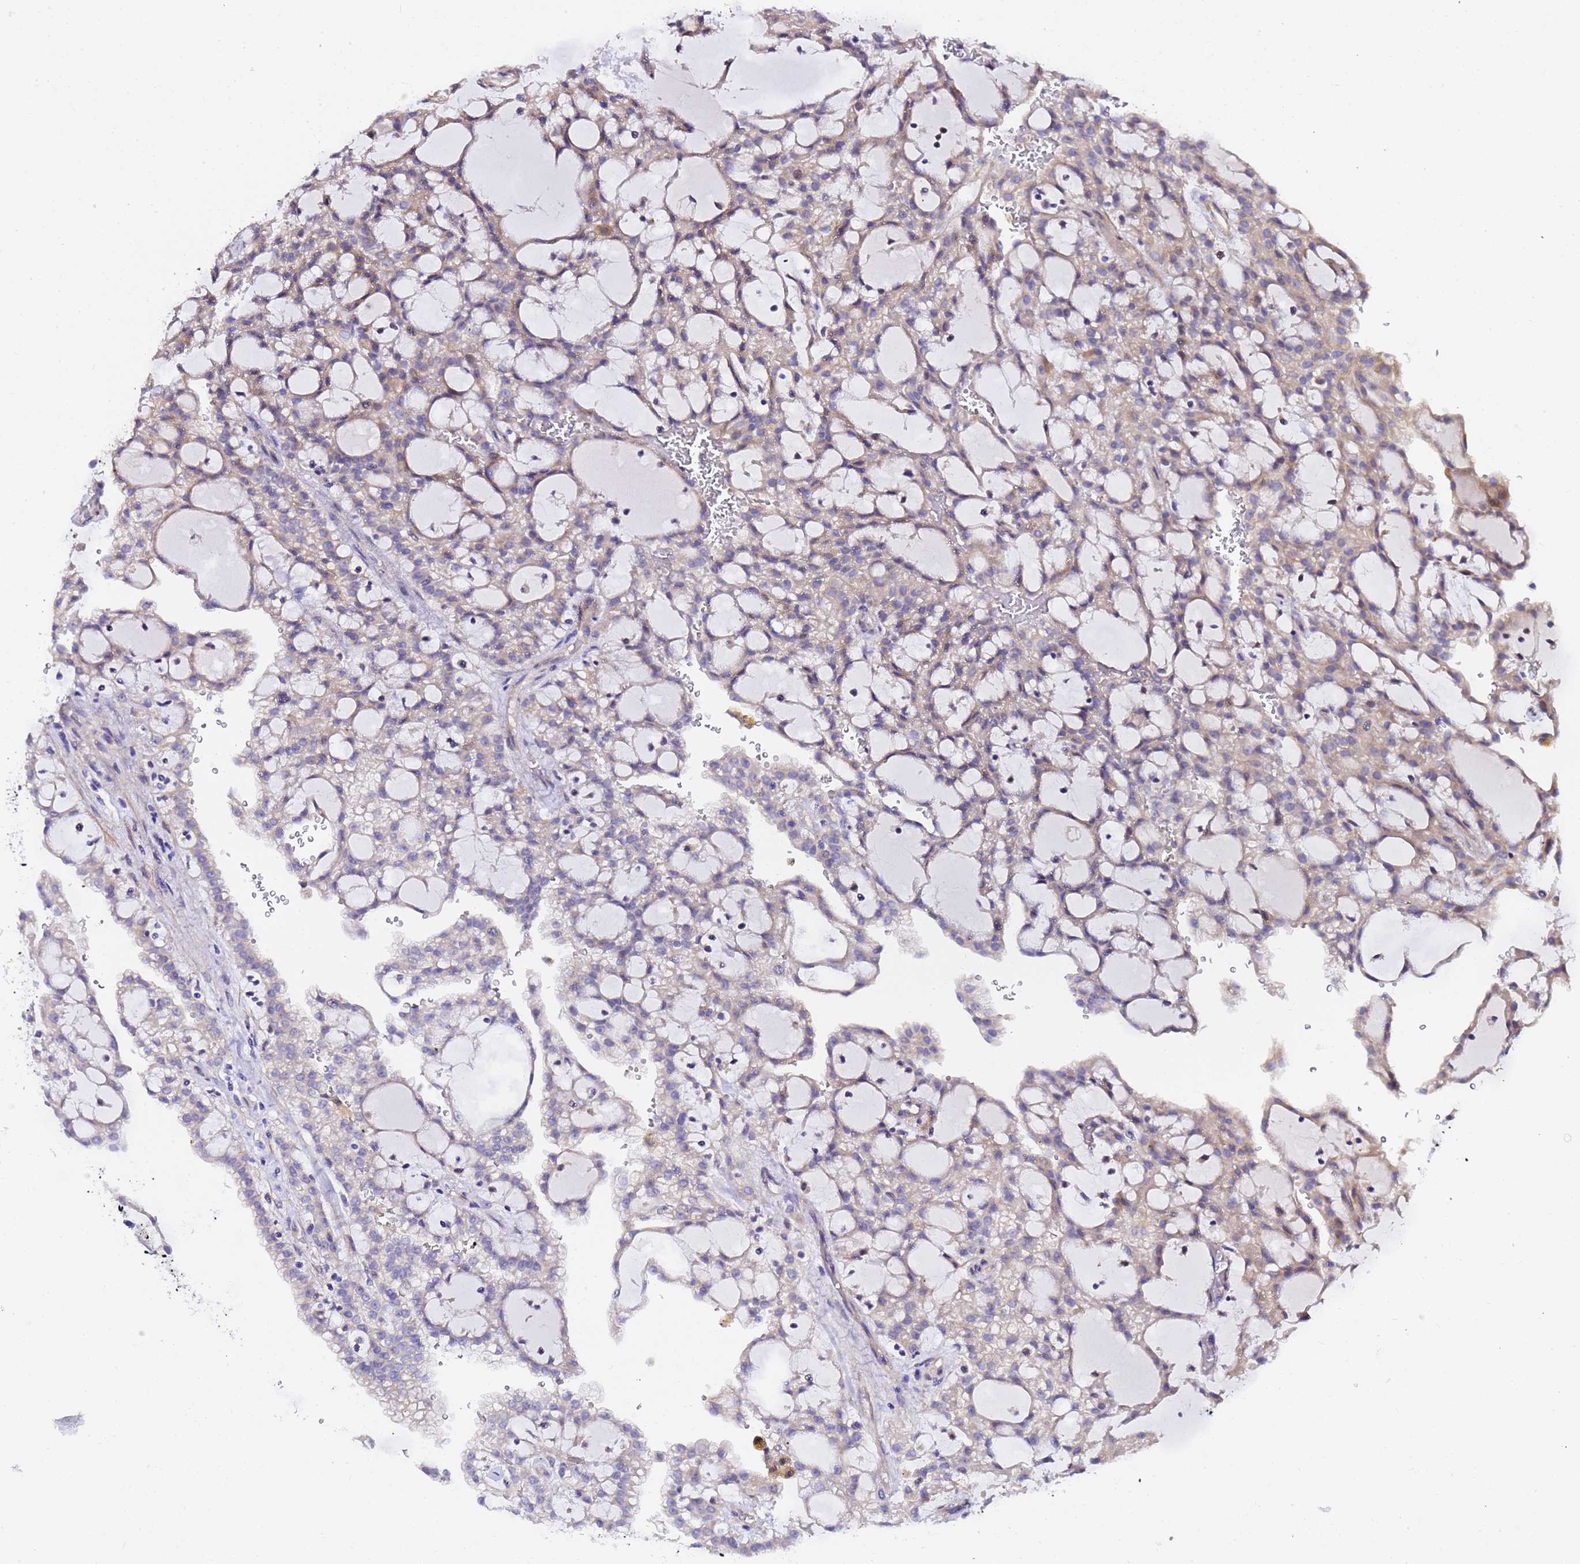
{"staining": {"intensity": "weak", "quantity": "25%-75%", "location": "cytoplasmic/membranous"}, "tissue": "renal cancer", "cell_type": "Tumor cells", "image_type": "cancer", "snomed": [{"axis": "morphology", "description": "Adenocarcinoma, NOS"}, {"axis": "topography", "description": "Kidney"}], "caption": "A low amount of weak cytoplasmic/membranous positivity is seen in approximately 25%-75% of tumor cells in renal adenocarcinoma tissue.", "gene": "JRKL", "patient": {"sex": "male", "age": 63}}